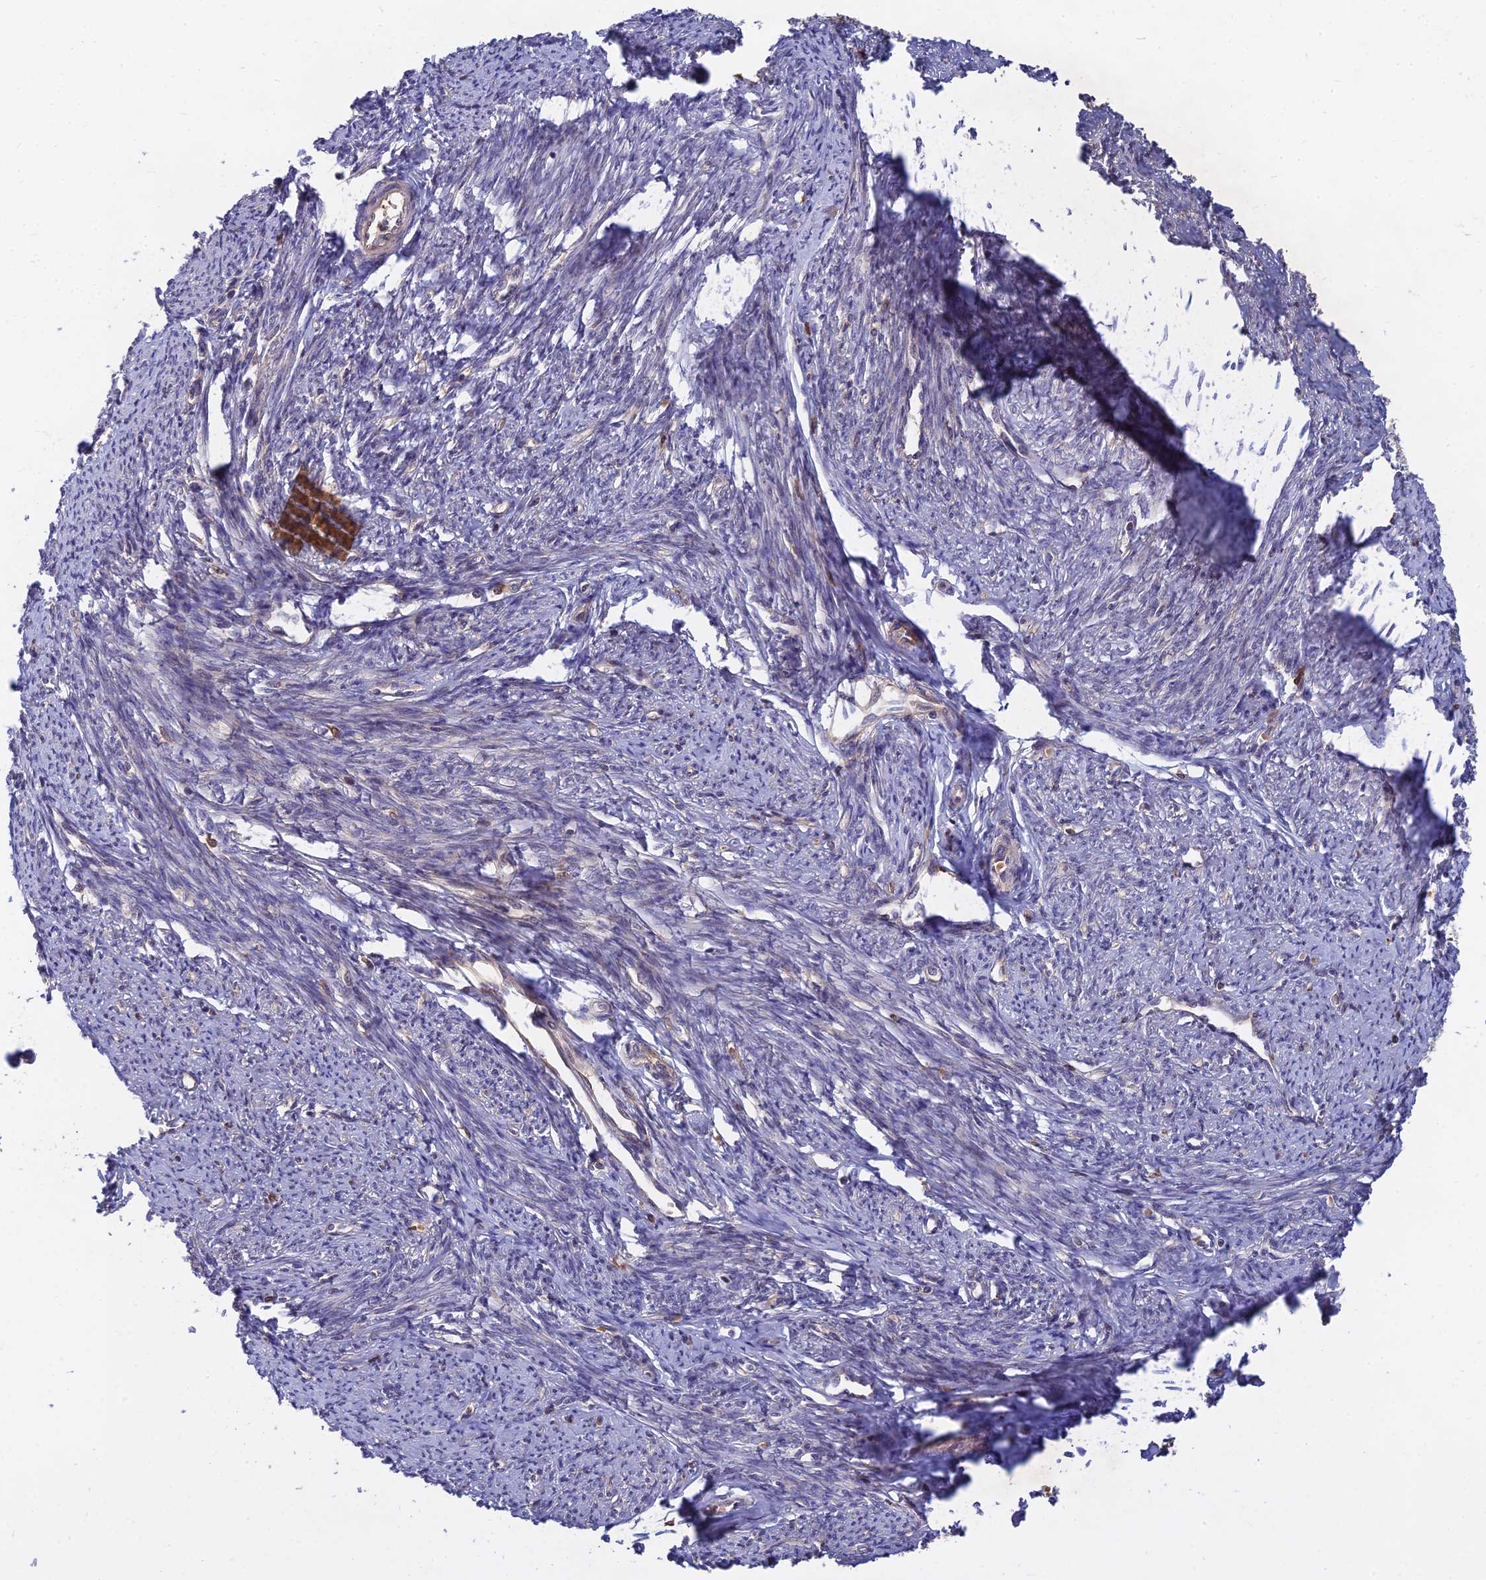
{"staining": {"intensity": "weak", "quantity": "<25%", "location": "cytoplasmic/membranous"}, "tissue": "smooth muscle", "cell_type": "Smooth muscle cells", "image_type": "normal", "snomed": [{"axis": "morphology", "description": "Normal tissue, NOS"}, {"axis": "topography", "description": "Smooth muscle"}, {"axis": "topography", "description": "Uterus"}], "caption": "Immunohistochemical staining of normal smooth muscle shows no significant staining in smooth muscle cells.", "gene": "FAM151B", "patient": {"sex": "female", "age": 59}}